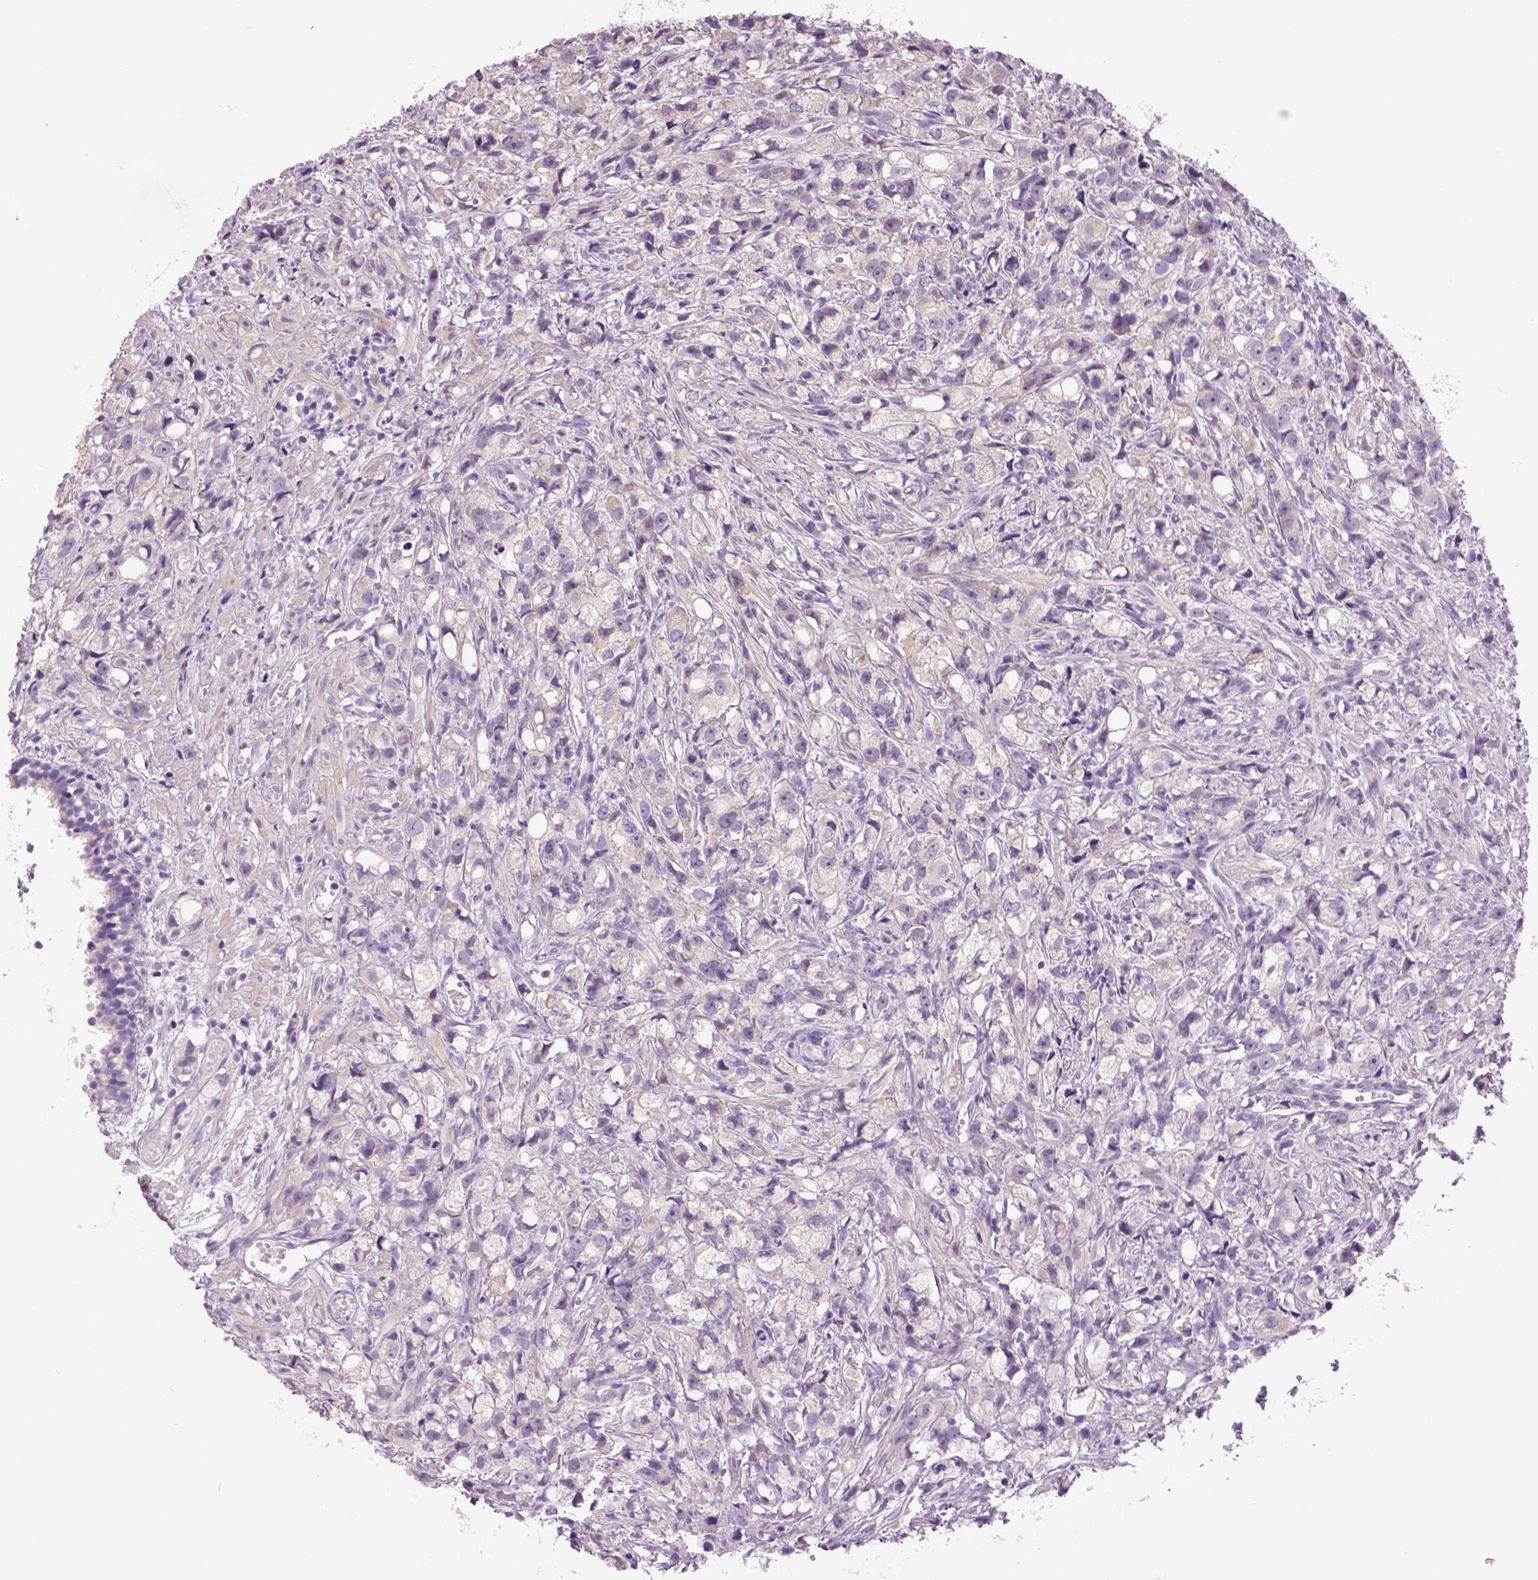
{"staining": {"intensity": "negative", "quantity": "none", "location": "none"}, "tissue": "prostate cancer", "cell_type": "Tumor cells", "image_type": "cancer", "snomed": [{"axis": "morphology", "description": "Adenocarcinoma, High grade"}, {"axis": "topography", "description": "Prostate"}], "caption": "An IHC histopathology image of high-grade adenocarcinoma (prostate) is shown. There is no staining in tumor cells of high-grade adenocarcinoma (prostate).", "gene": "DNAH12", "patient": {"sex": "male", "age": 75}}